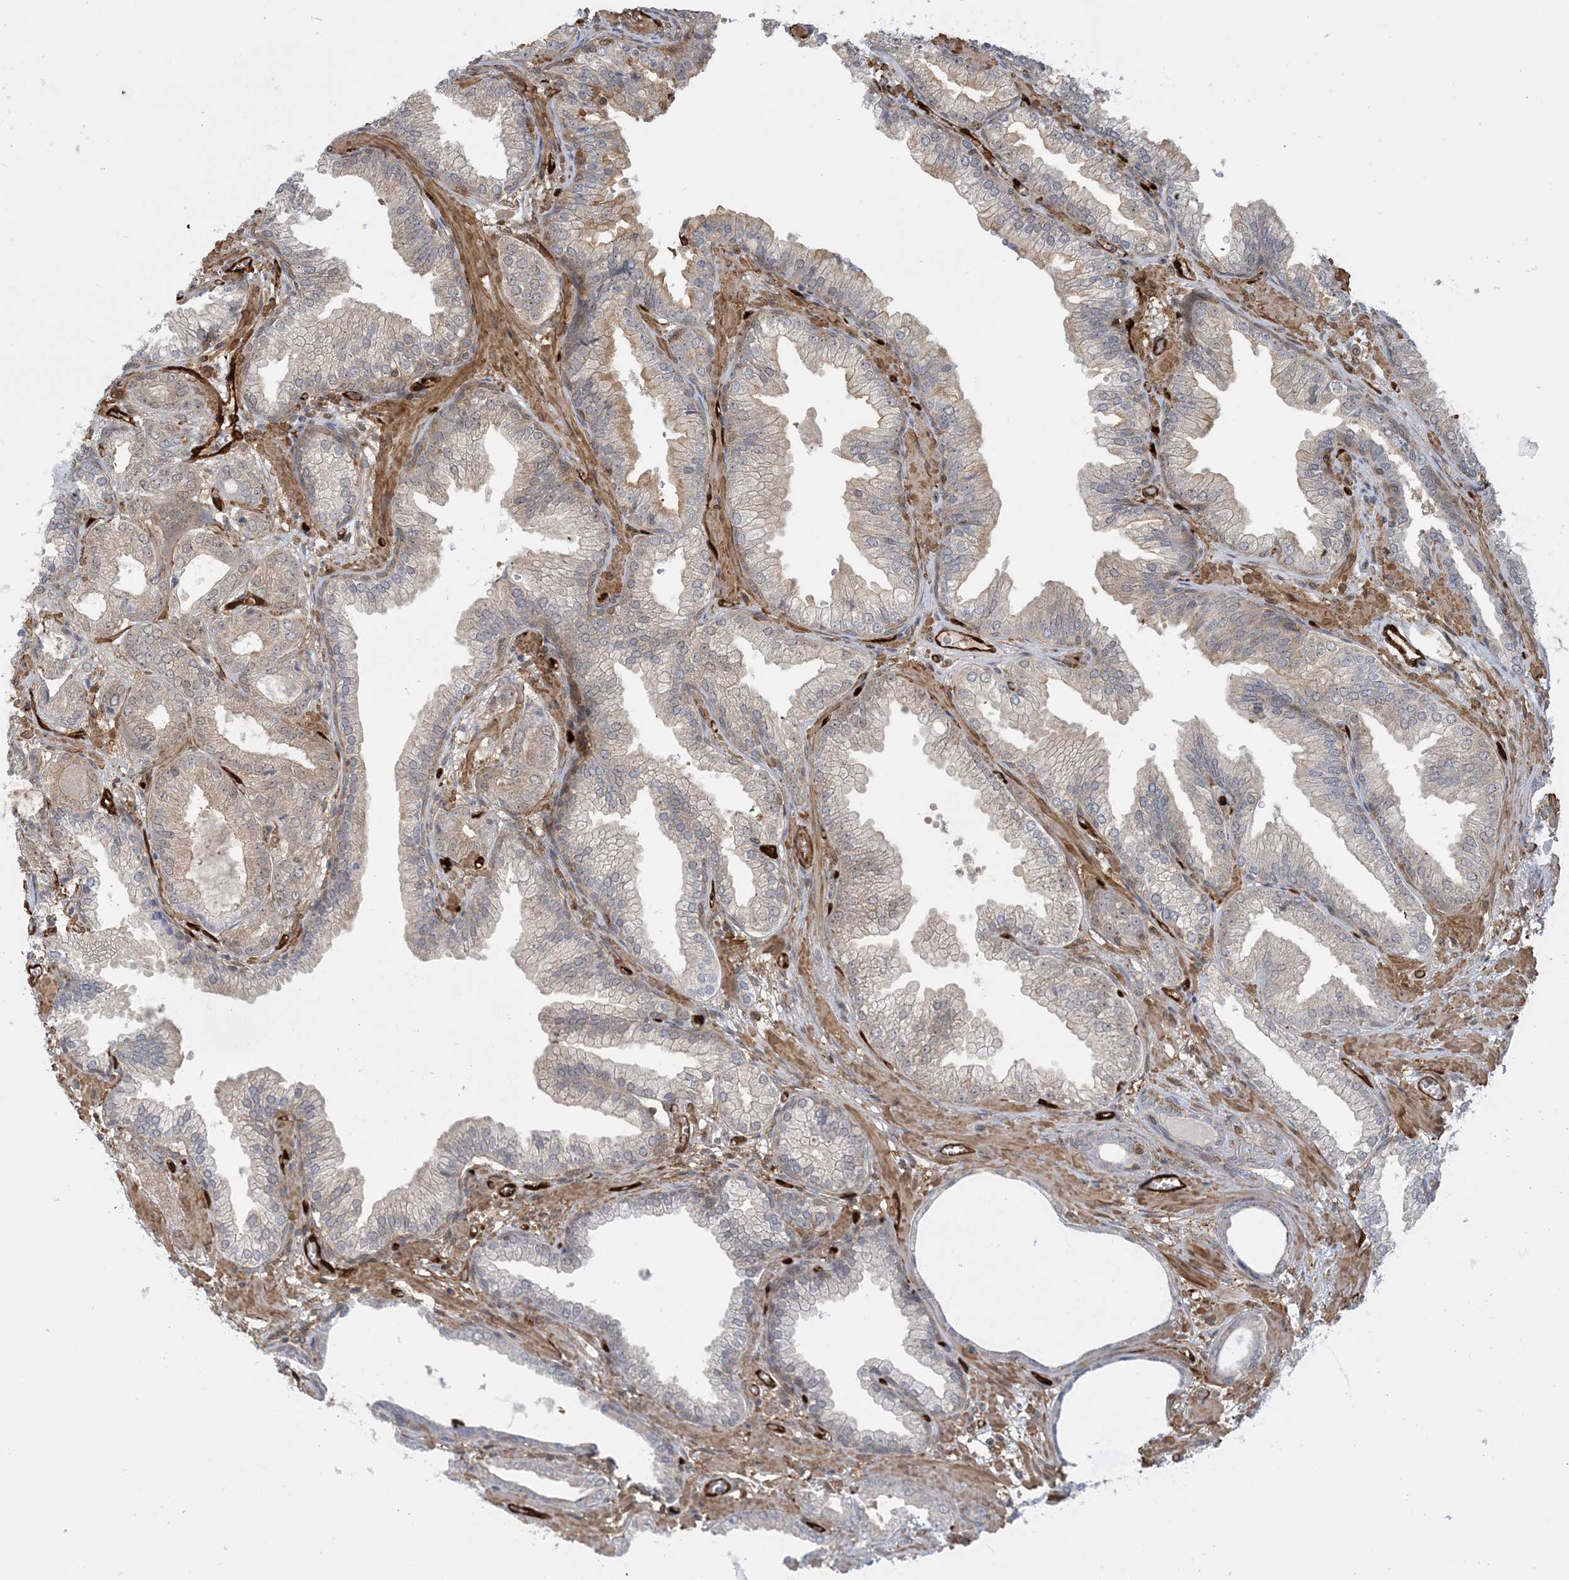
{"staining": {"intensity": "weak", "quantity": "<25%", "location": "cytoplasmic/membranous"}, "tissue": "prostate cancer", "cell_type": "Tumor cells", "image_type": "cancer", "snomed": [{"axis": "morphology", "description": "Adenocarcinoma, High grade"}, {"axis": "topography", "description": "Prostate"}], "caption": "A micrograph of human prostate cancer (adenocarcinoma (high-grade)) is negative for staining in tumor cells.", "gene": "PPM1F", "patient": {"sex": "male", "age": 71}}